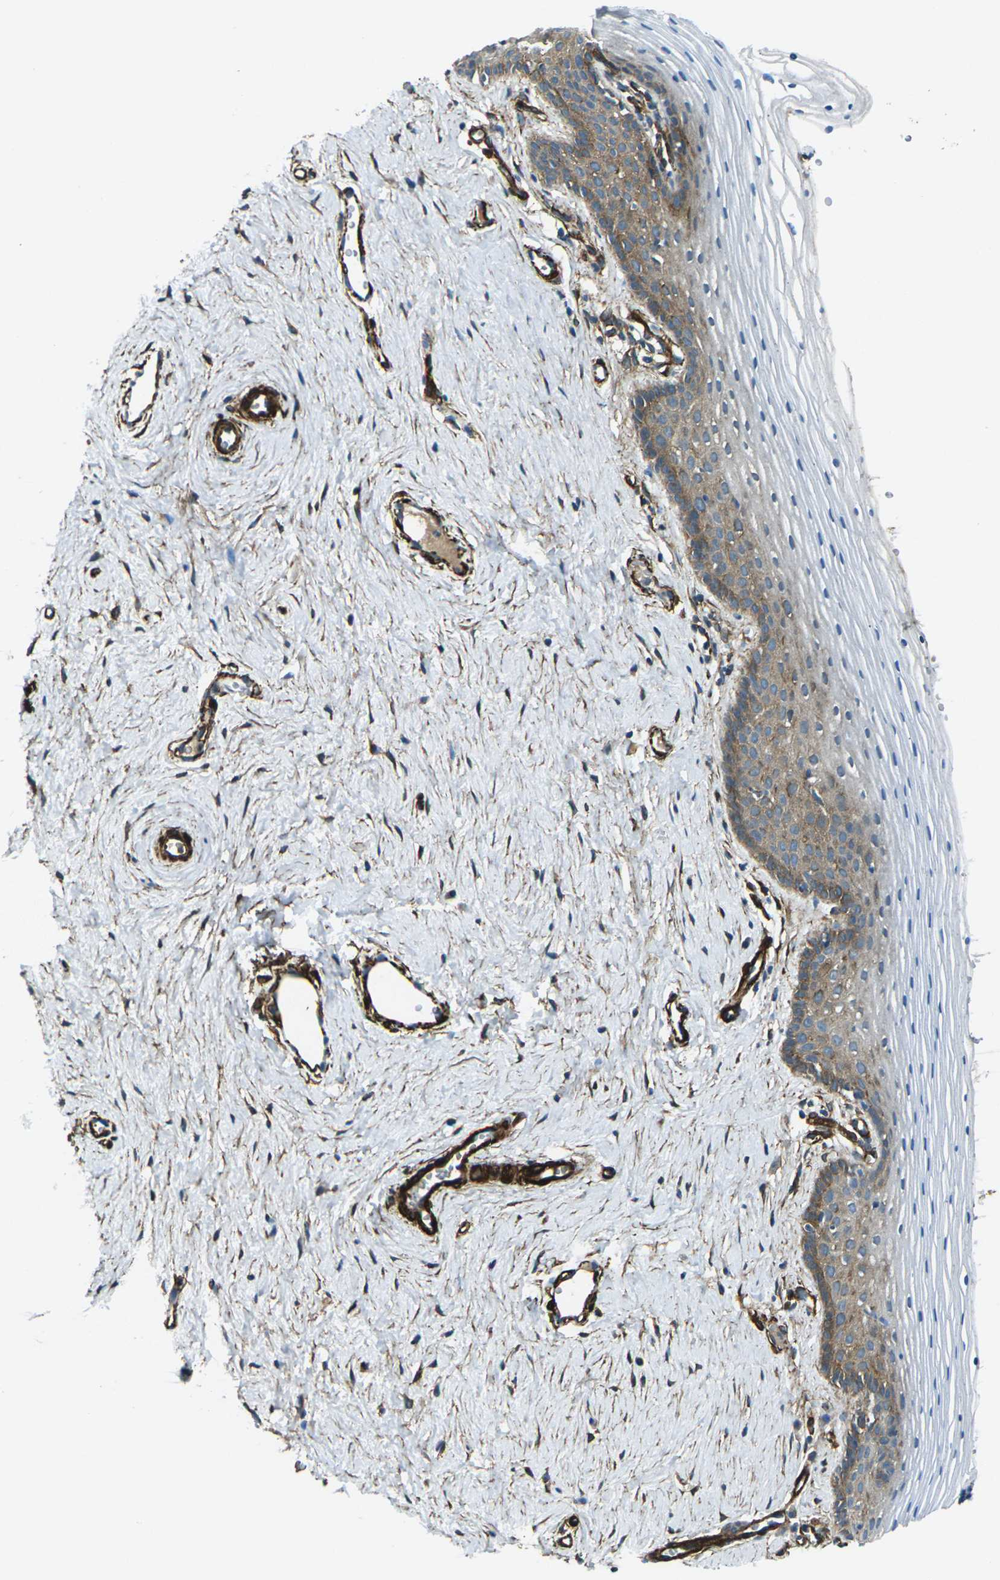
{"staining": {"intensity": "moderate", "quantity": "<25%", "location": "cytoplasmic/membranous"}, "tissue": "vagina", "cell_type": "Squamous epithelial cells", "image_type": "normal", "snomed": [{"axis": "morphology", "description": "Normal tissue, NOS"}, {"axis": "topography", "description": "Vagina"}], "caption": "The micrograph exhibits a brown stain indicating the presence of a protein in the cytoplasmic/membranous of squamous epithelial cells in vagina. The protein is stained brown, and the nuclei are stained in blue (DAB IHC with brightfield microscopy, high magnification).", "gene": "GRAMD1C", "patient": {"sex": "female", "age": 32}}